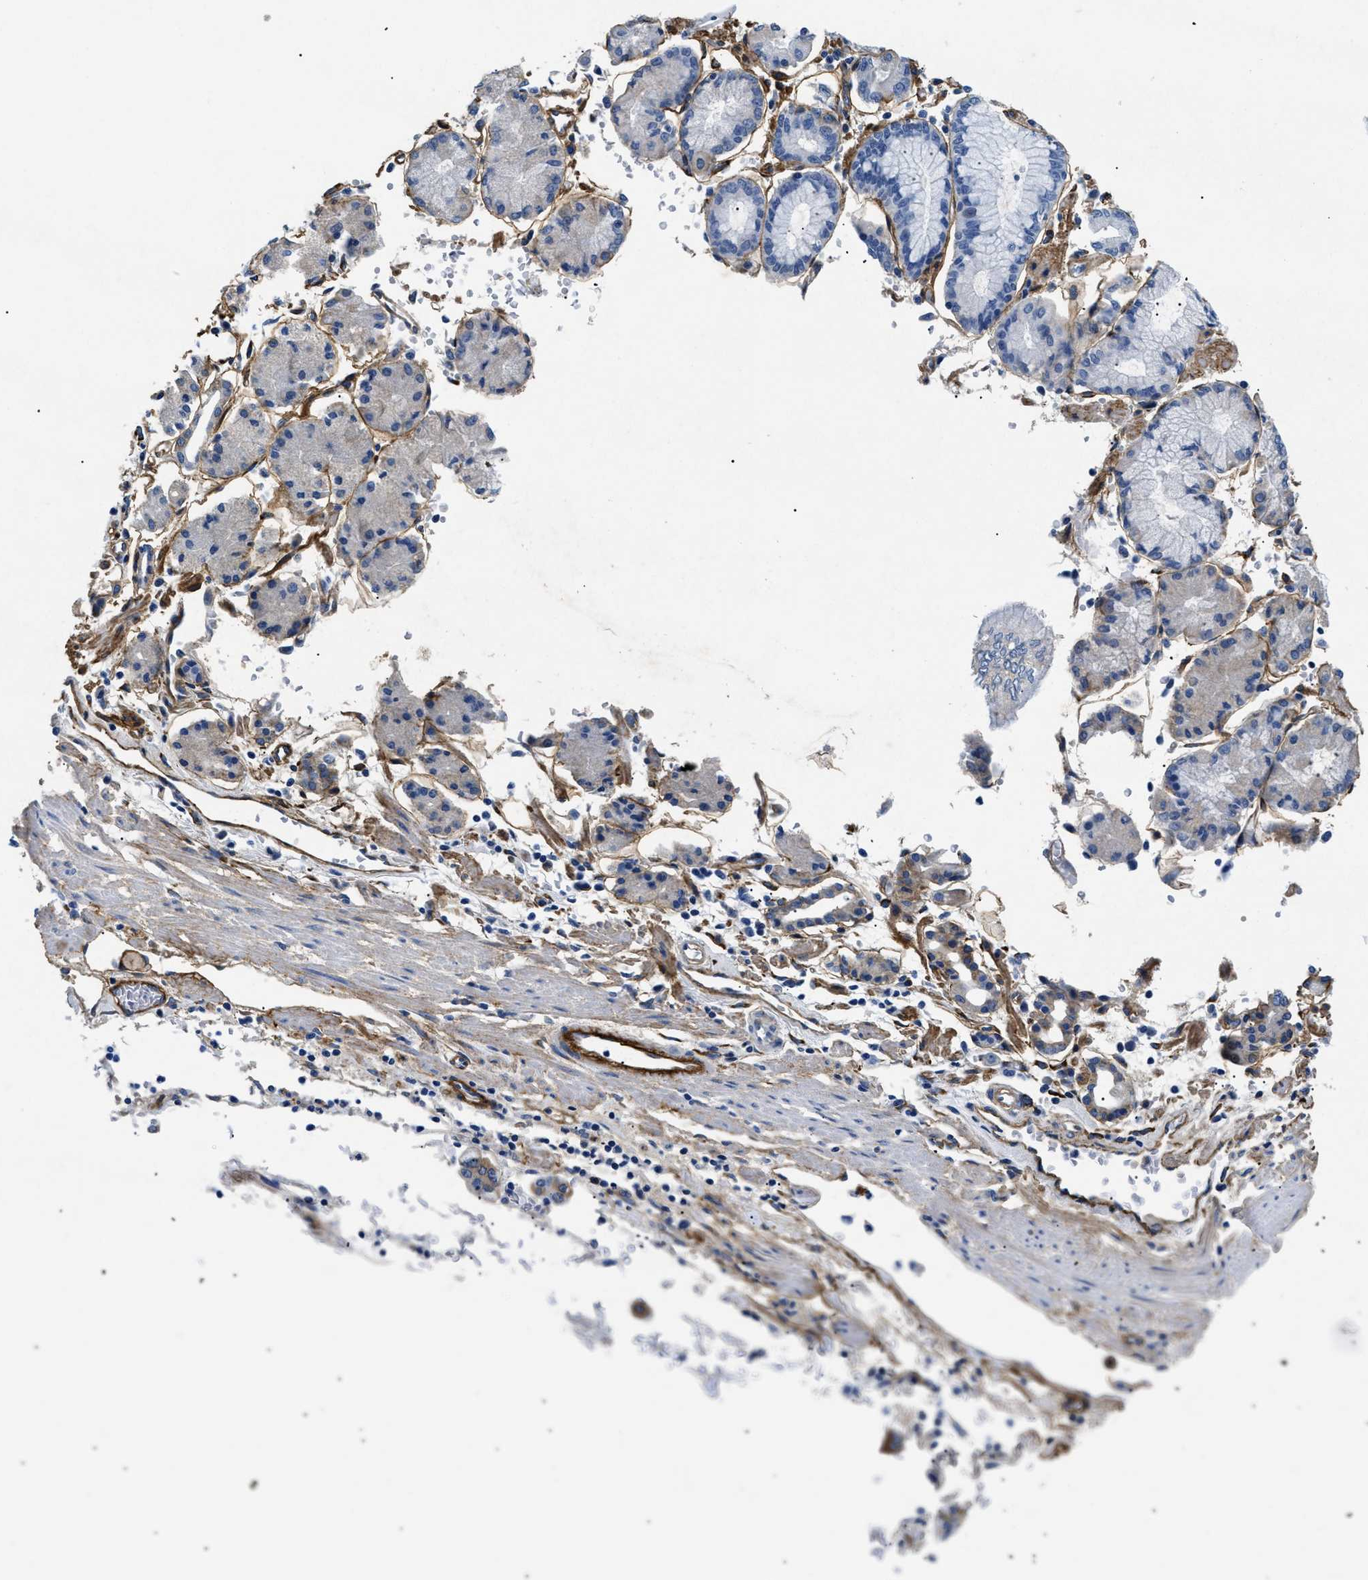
{"staining": {"intensity": "negative", "quantity": "none", "location": "none"}, "tissue": "stomach cancer", "cell_type": "Tumor cells", "image_type": "cancer", "snomed": [{"axis": "morphology", "description": "Adenocarcinoma, NOS"}, {"axis": "topography", "description": "Stomach"}], "caption": "Stomach adenocarcinoma was stained to show a protein in brown. There is no significant positivity in tumor cells.", "gene": "LAMA3", "patient": {"sex": "male", "age": 76}}